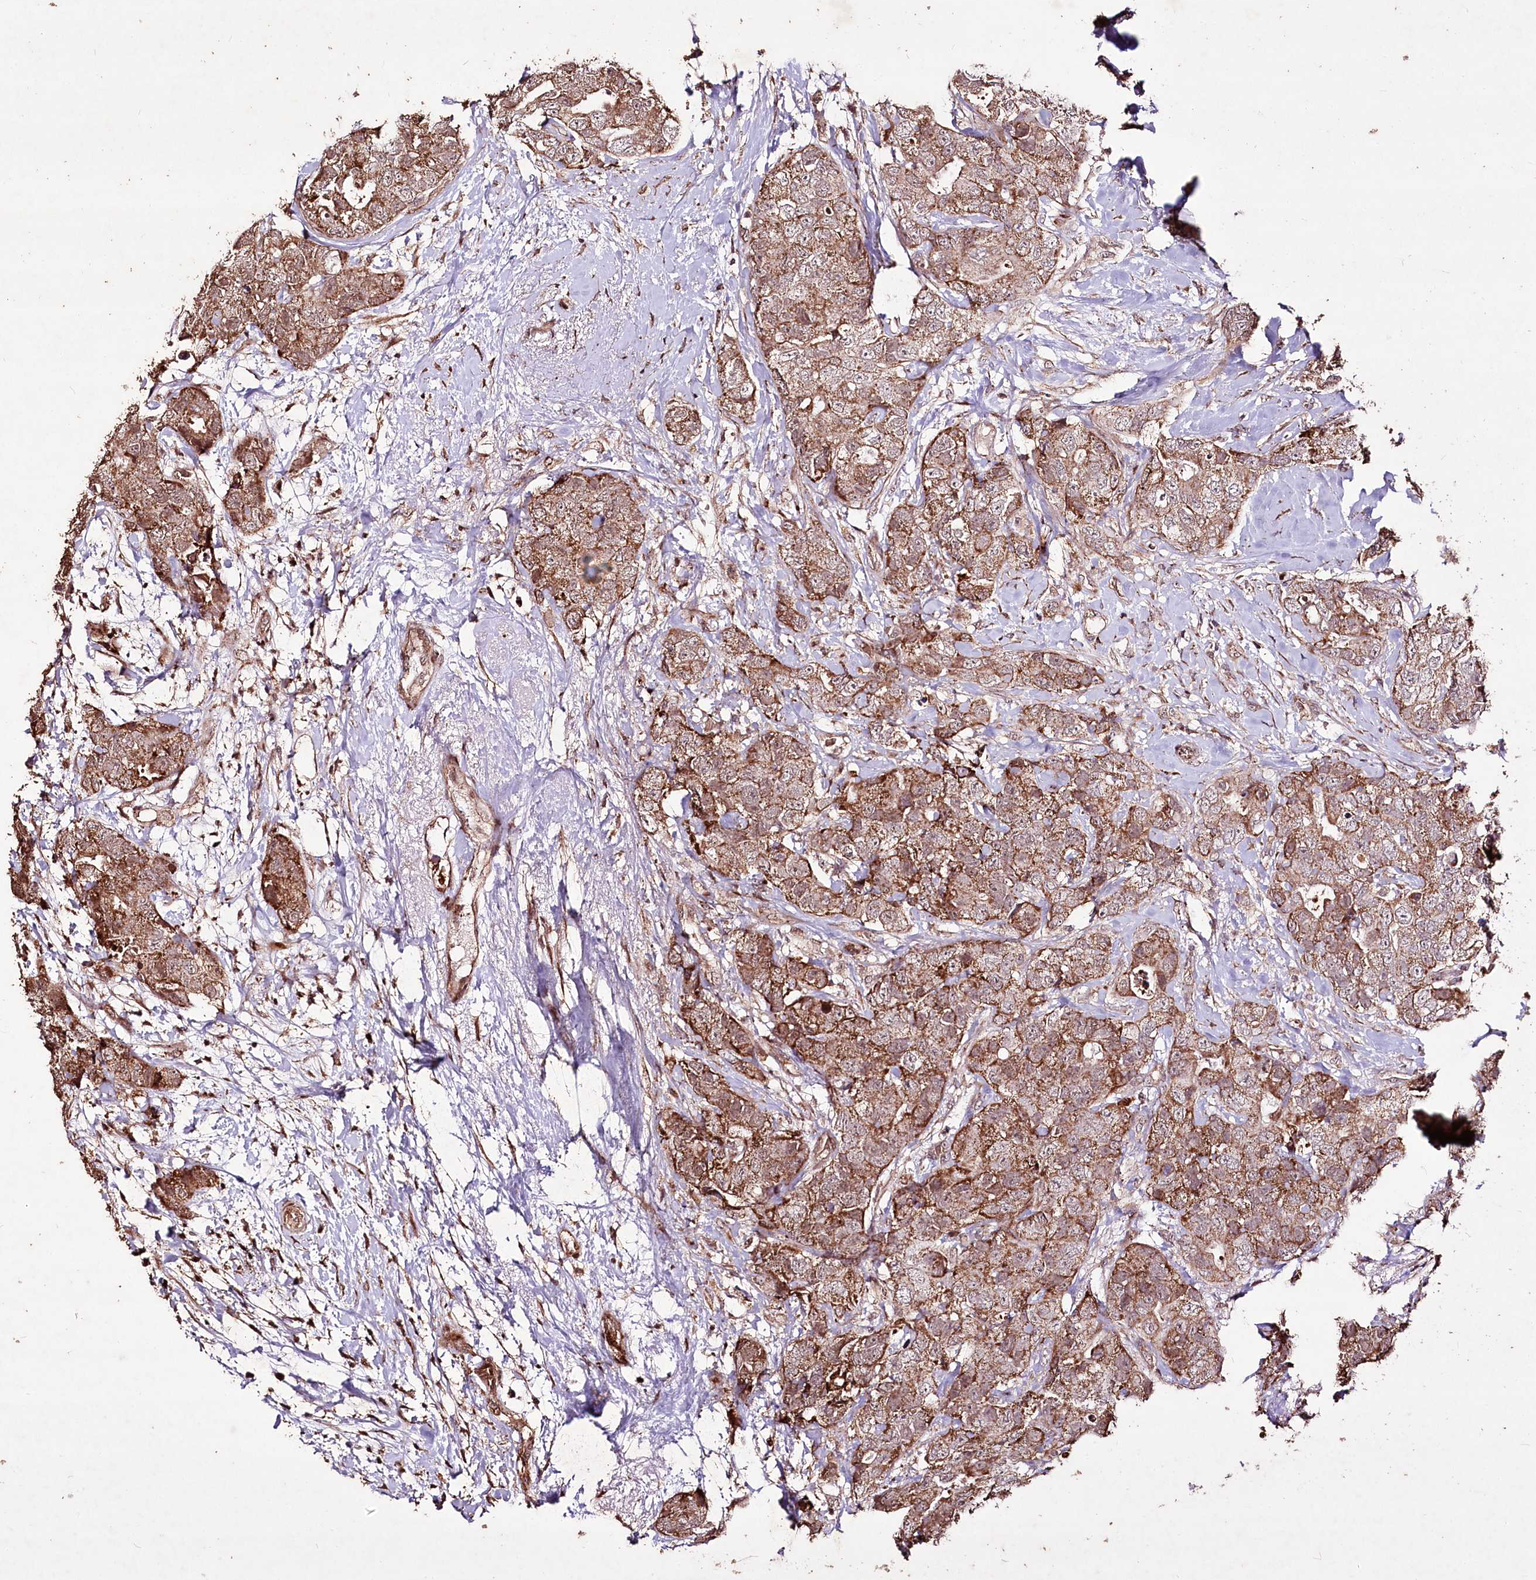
{"staining": {"intensity": "moderate", "quantity": ">75%", "location": "cytoplasmic/membranous,nuclear"}, "tissue": "breast cancer", "cell_type": "Tumor cells", "image_type": "cancer", "snomed": [{"axis": "morphology", "description": "Duct carcinoma"}, {"axis": "topography", "description": "Breast"}], "caption": "Protein positivity by immunohistochemistry (IHC) exhibits moderate cytoplasmic/membranous and nuclear expression in approximately >75% of tumor cells in infiltrating ductal carcinoma (breast).", "gene": "CARD19", "patient": {"sex": "female", "age": 62}}